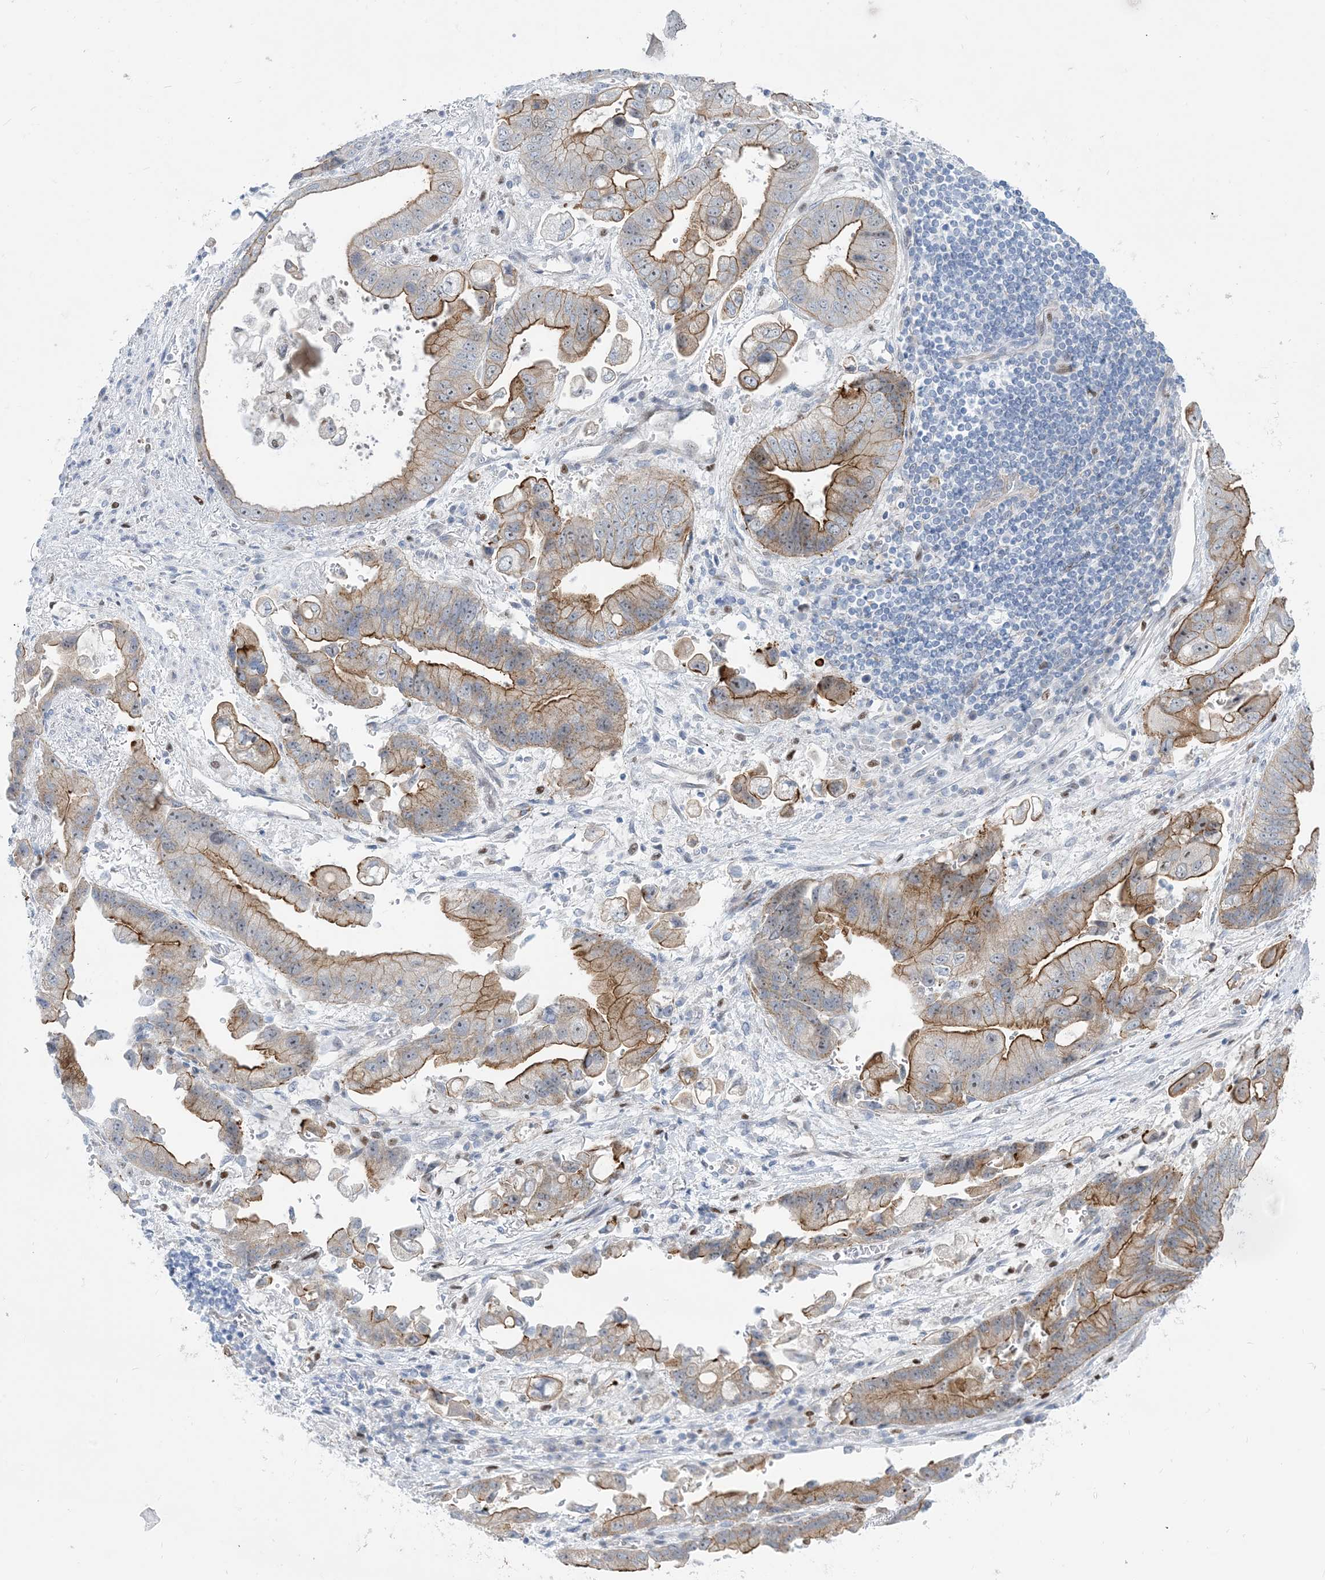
{"staining": {"intensity": "moderate", "quantity": ">75%", "location": "cytoplasmic/membranous"}, "tissue": "stomach cancer", "cell_type": "Tumor cells", "image_type": "cancer", "snomed": [{"axis": "morphology", "description": "Adenocarcinoma, NOS"}, {"axis": "topography", "description": "Stomach"}], "caption": "DAB (3,3'-diaminobenzidine) immunohistochemical staining of human adenocarcinoma (stomach) shows moderate cytoplasmic/membranous protein positivity in about >75% of tumor cells.", "gene": "MARS2", "patient": {"sex": "male", "age": 62}}